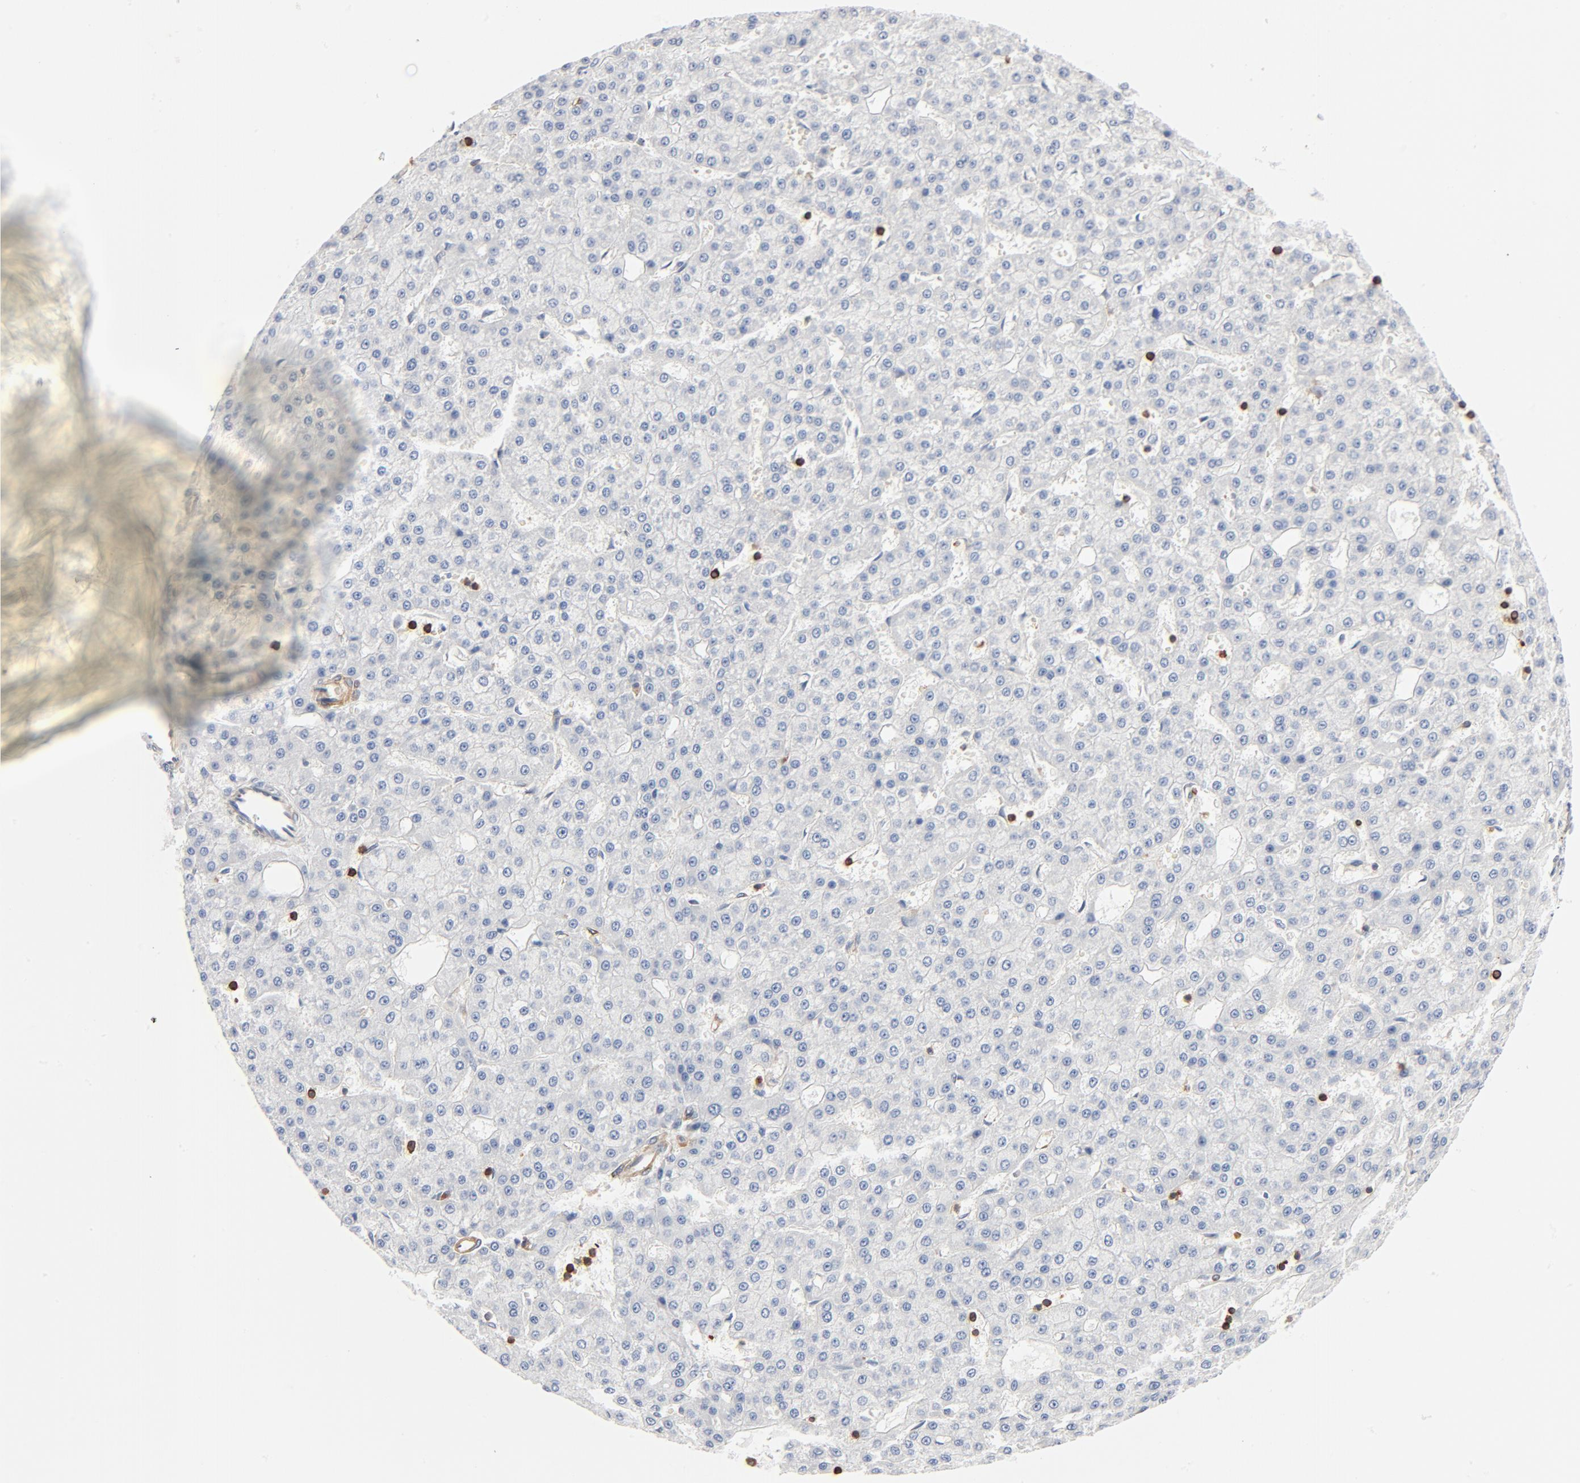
{"staining": {"intensity": "negative", "quantity": "none", "location": "none"}, "tissue": "liver cancer", "cell_type": "Tumor cells", "image_type": "cancer", "snomed": [{"axis": "morphology", "description": "Carcinoma, Hepatocellular, NOS"}, {"axis": "topography", "description": "Liver"}], "caption": "Immunohistochemistry (IHC) image of neoplastic tissue: hepatocellular carcinoma (liver) stained with DAB reveals no significant protein positivity in tumor cells. (IHC, brightfield microscopy, high magnification).", "gene": "SH3KBP1", "patient": {"sex": "male", "age": 47}}